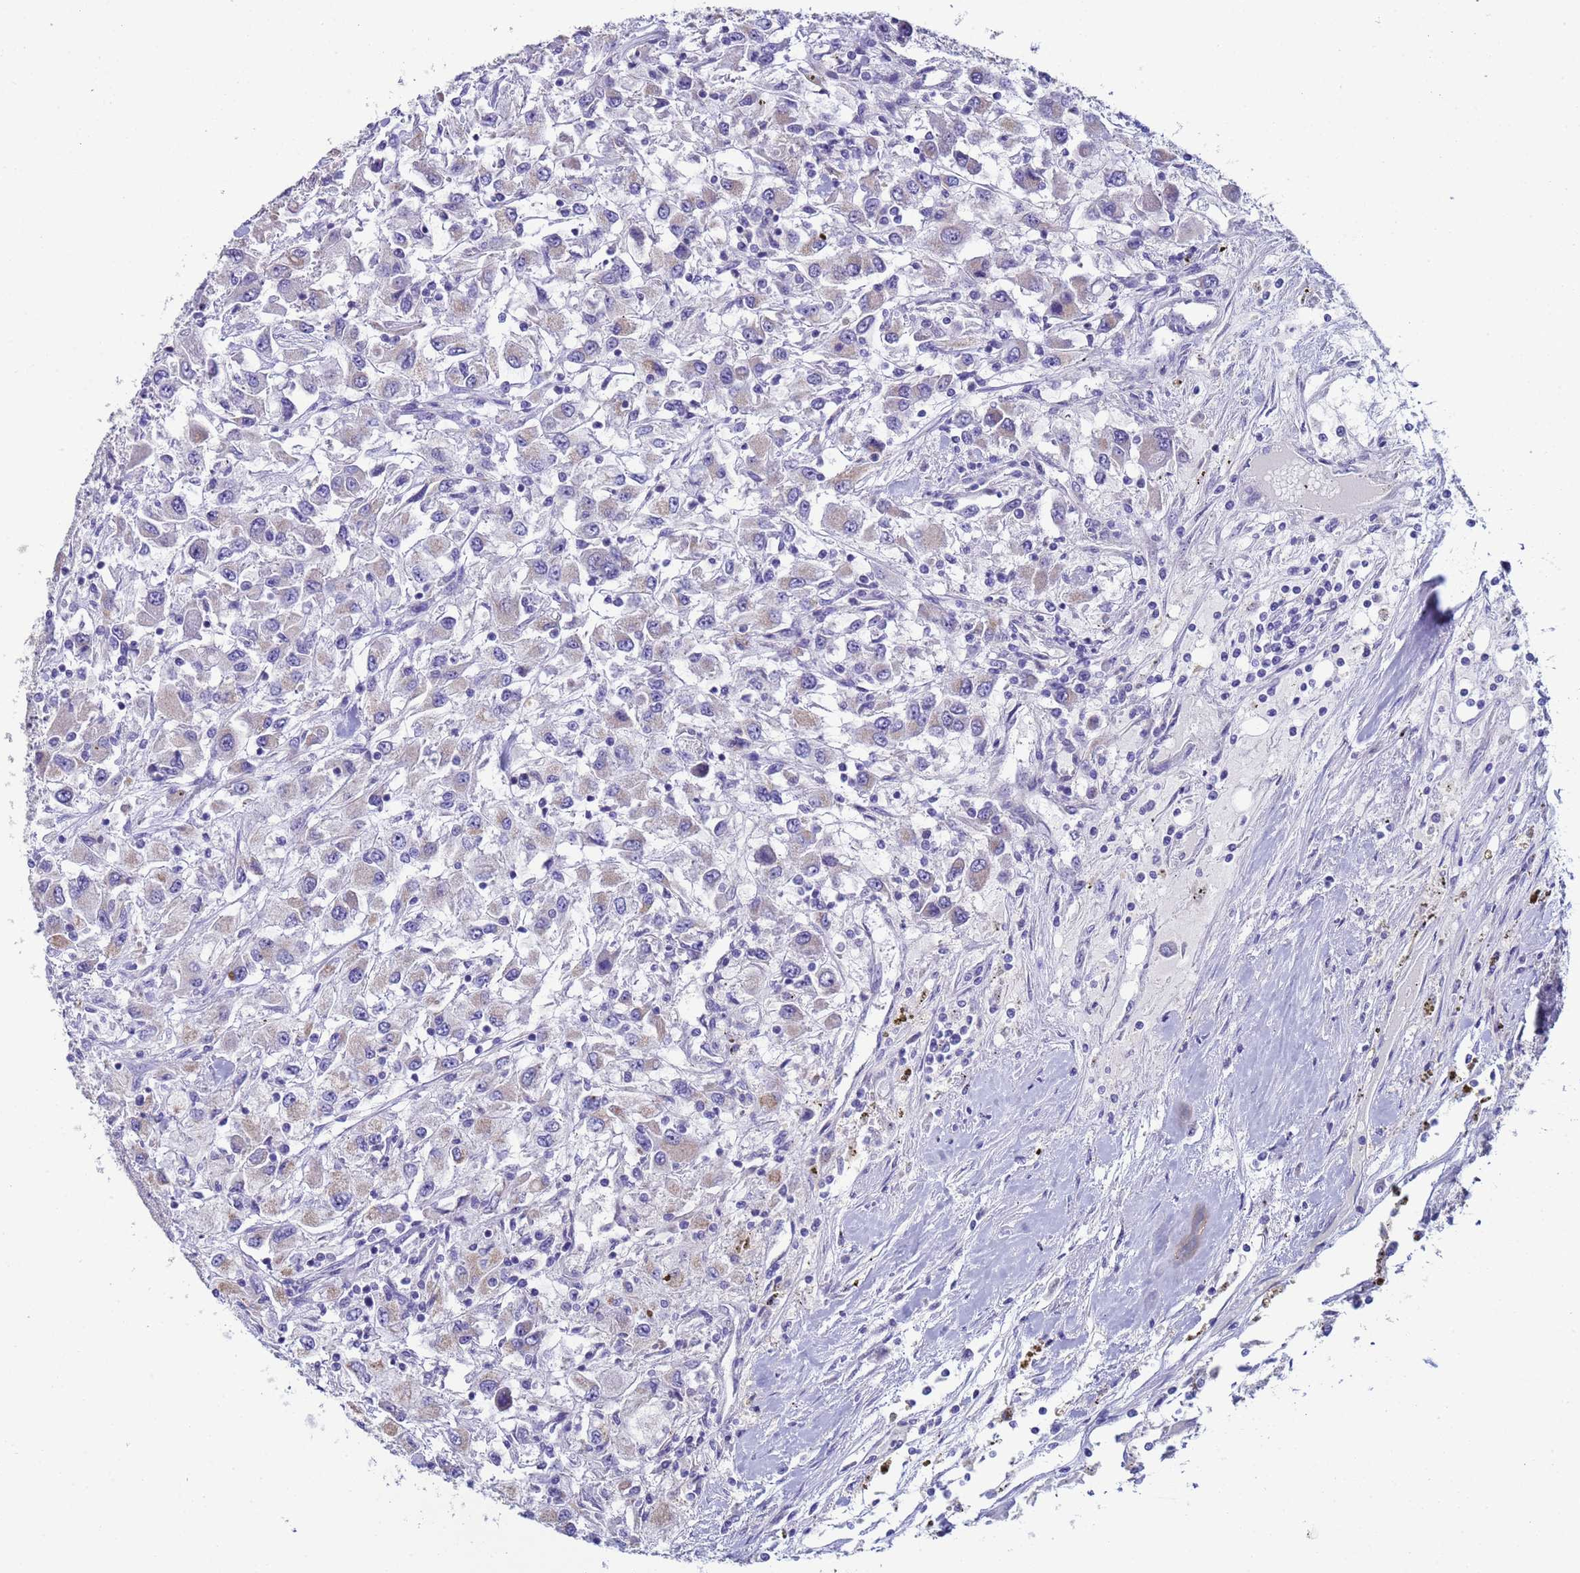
{"staining": {"intensity": "negative", "quantity": "none", "location": "none"}, "tissue": "renal cancer", "cell_type": "Tumor cells", "image_type": "cancer", "snomed": [{"axis": "morphology", "description": "Adenocarcinoma, NOS"}, {"axis": "topography", "description": "Kidney"}], "caption": "Tumor cells show no significant protein expression in adenocarcinoma (renal).", "gene": "CLHC1", "patient": {"sex": "female", "age": 67}}